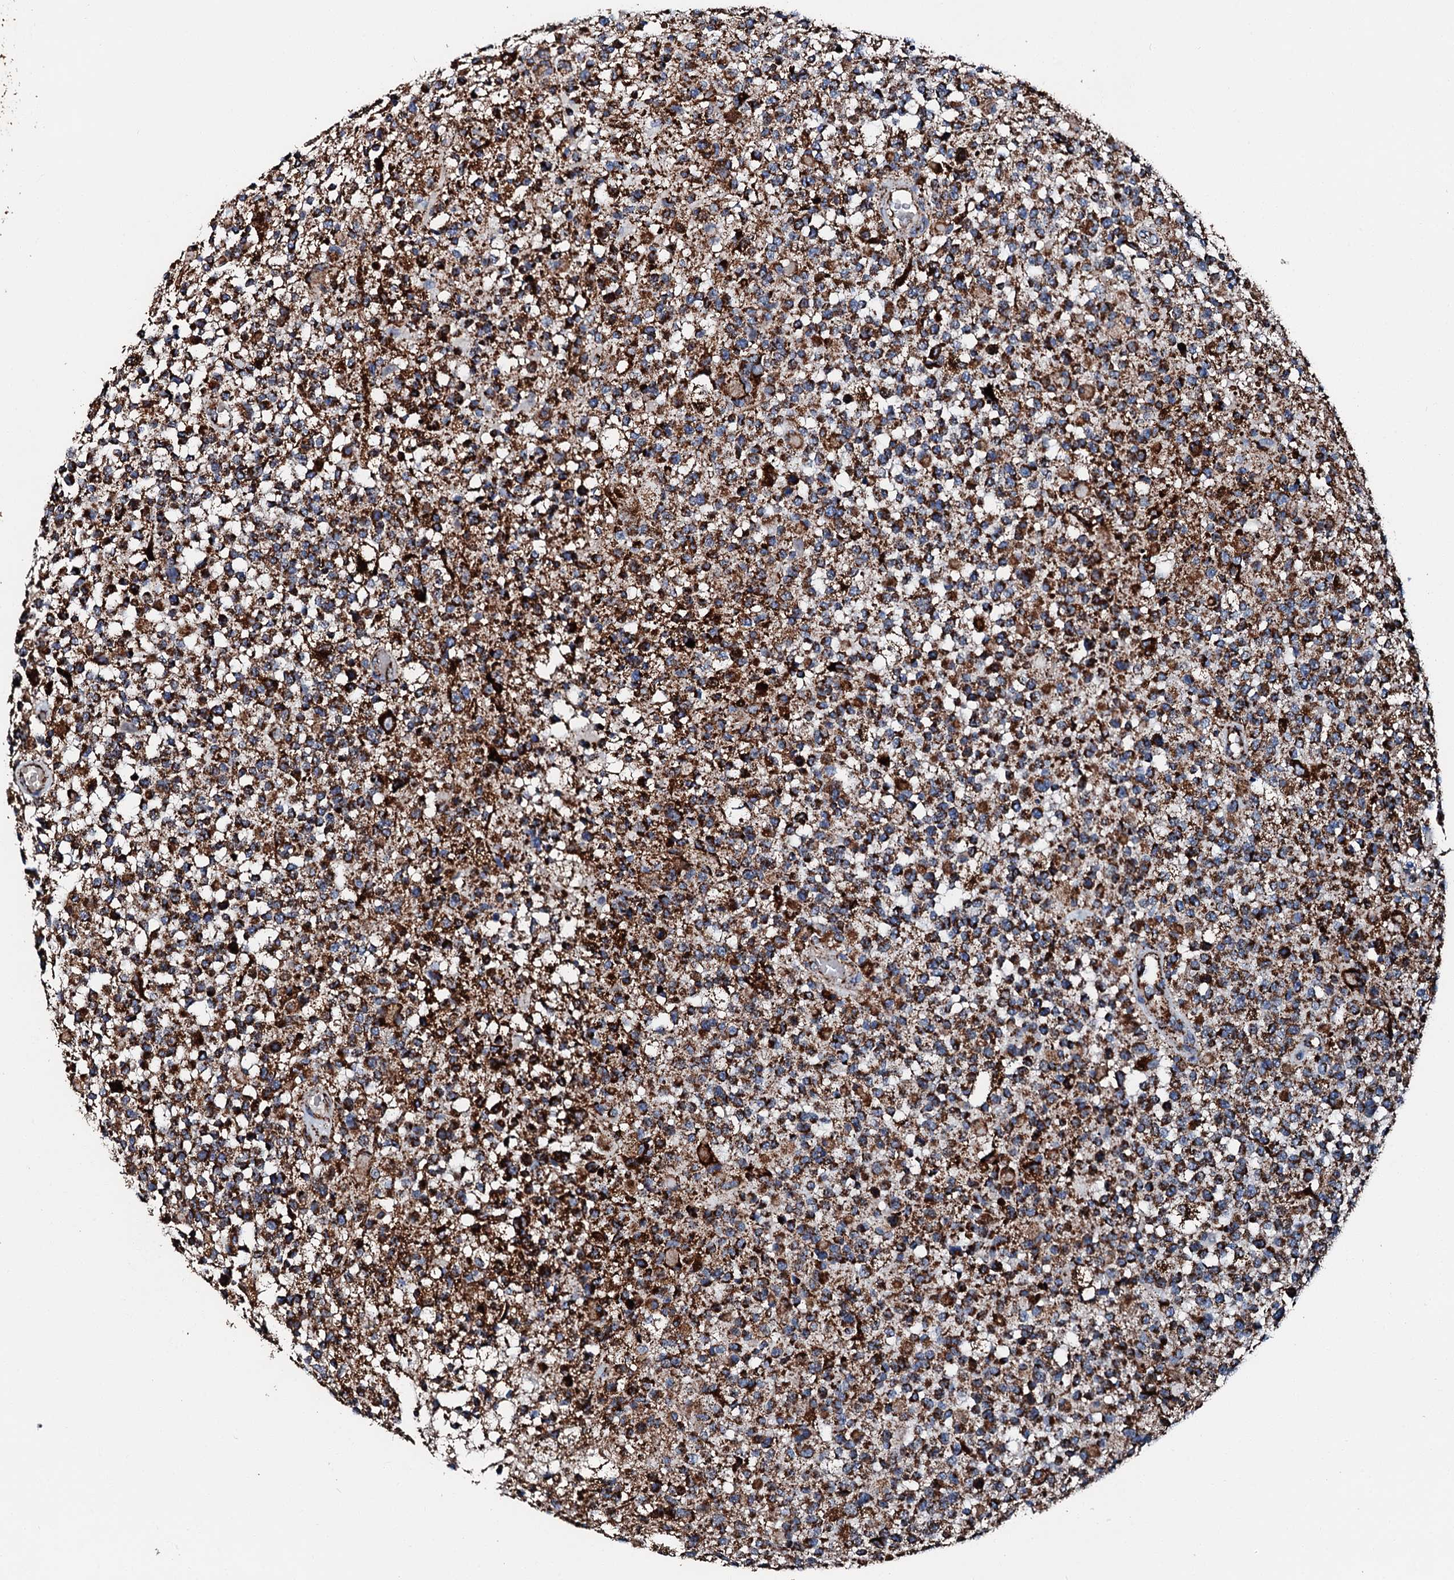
{"staining": {"intensity": "strong", "quantity": ">75%", "location": "cytoplasmic/membranous"}, "tissue": "glioma", "cell_type": "Tumor cells", "image_type": "cancer", "snomed": [{"axis": "morphology", "description": "Glioma, malignant, High grade"}, {"axis": "morphology", "description": "Glioblastoma, NOS"}, {"axis": "topography", "description": "Brain"}], "caption": "Protein staining of glioma tissue demonstrates strong cytoplasmic/membranous expression in approximately >75% of tumor cells. (Stains: DAB (3,3'-diaminobenzidine) in brown, nuclei in blue, Microscopy: brightfield microscopy at high magnification).", "gene": "HADH", "patient": {"sex": "male", "age": 60}}